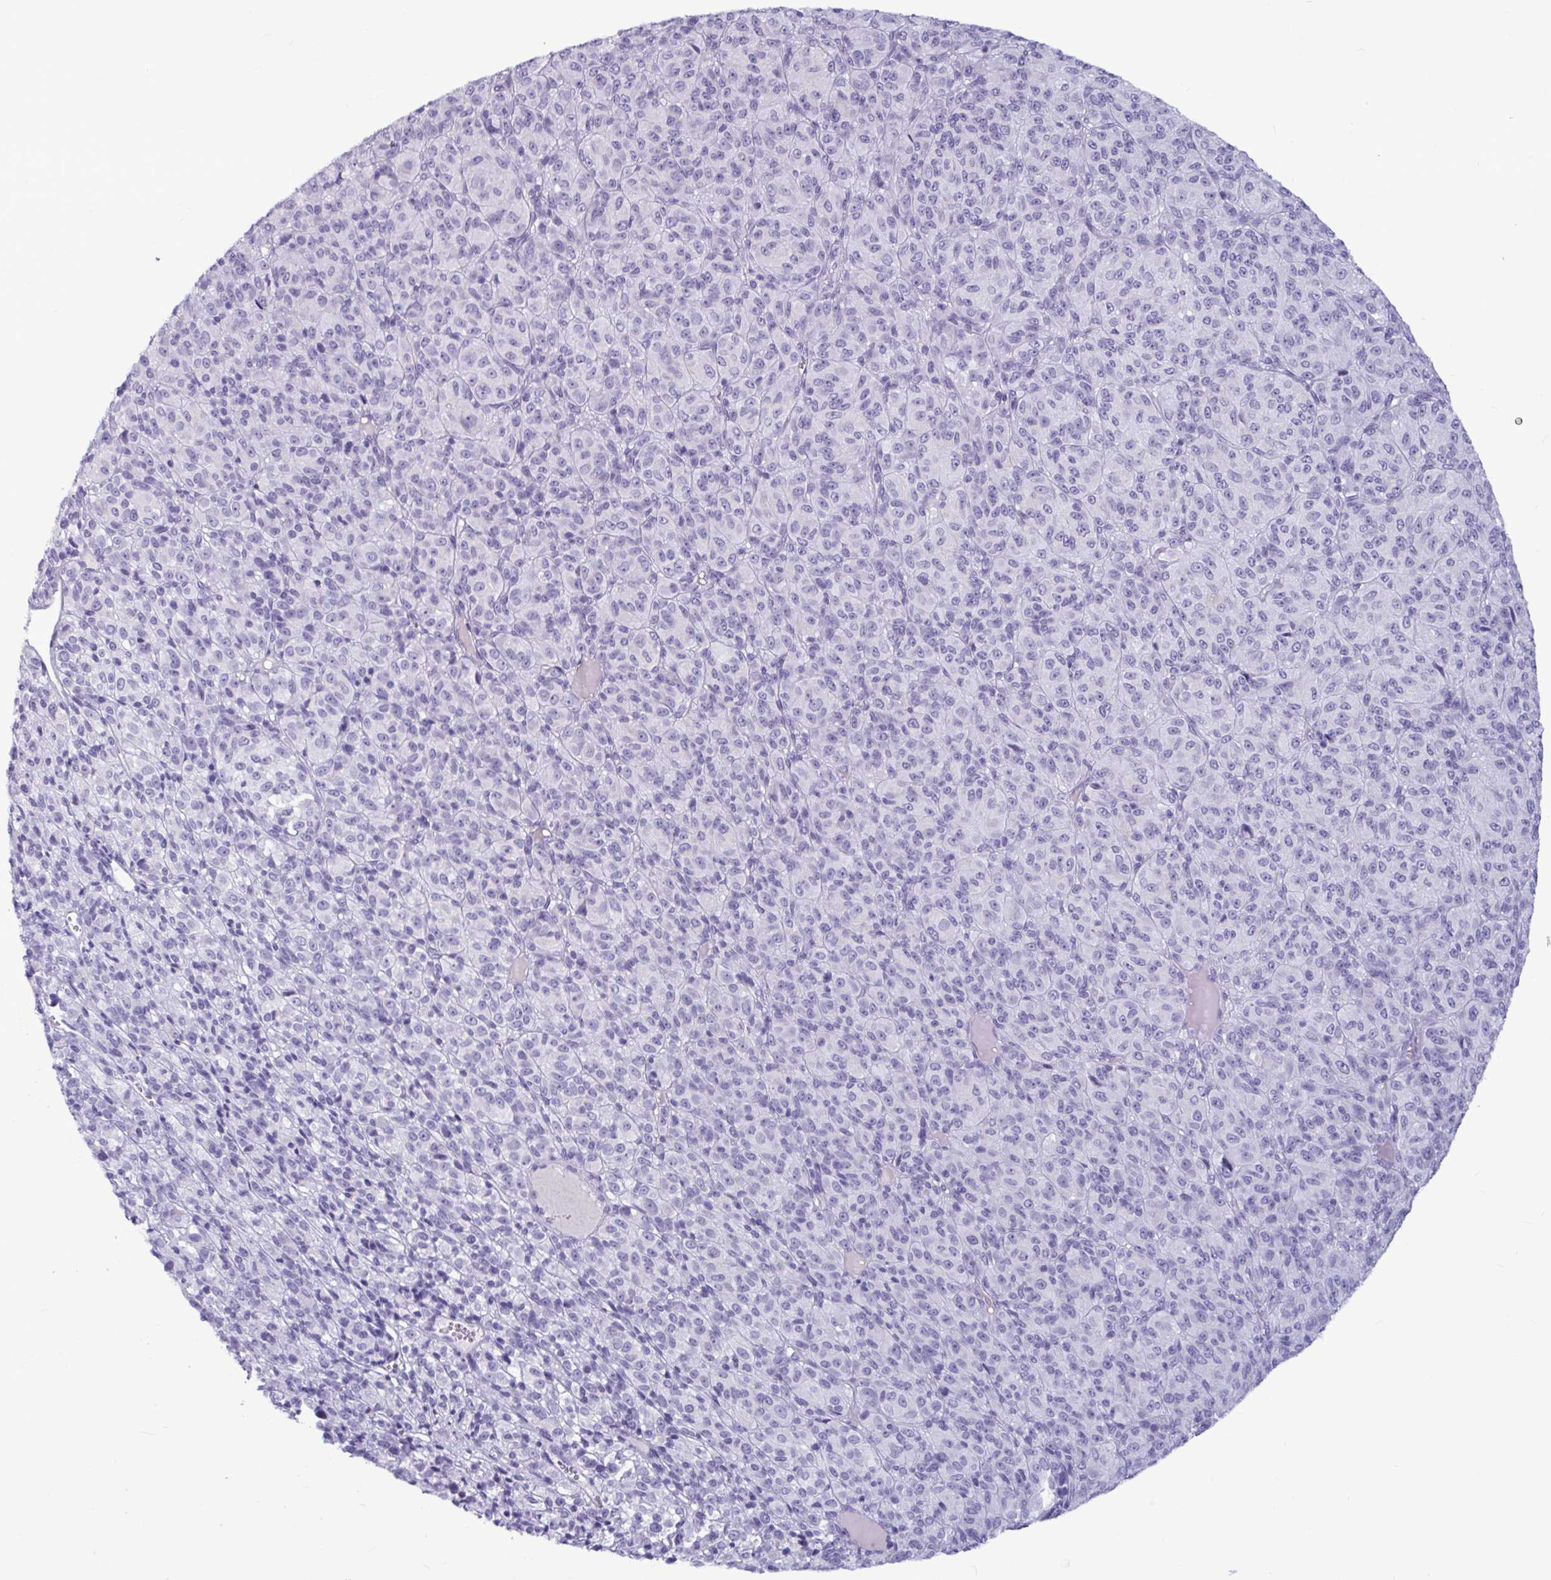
{"staining": {"intensity": "negative", "quantity": "none", "location": "none"}, "tissue": "melanoma", "cell_type": "Tumor cells", "image_type": "cancer", "snomed": [{"axis": "morphology", "description": "Malignant melanoma, Metastatic site"}, {"axis": "topography", "description": "Brain"}], "caption": "High magnification brightfield microscopy of melanoma stained with DAB (3,3'-diaminobenzidine) (brown) and counterstained with hematoxylin (blue): tumor cells show no significant positivity.", "gene": "BBS10", "patient": {"sex": "female", "age": 56}}